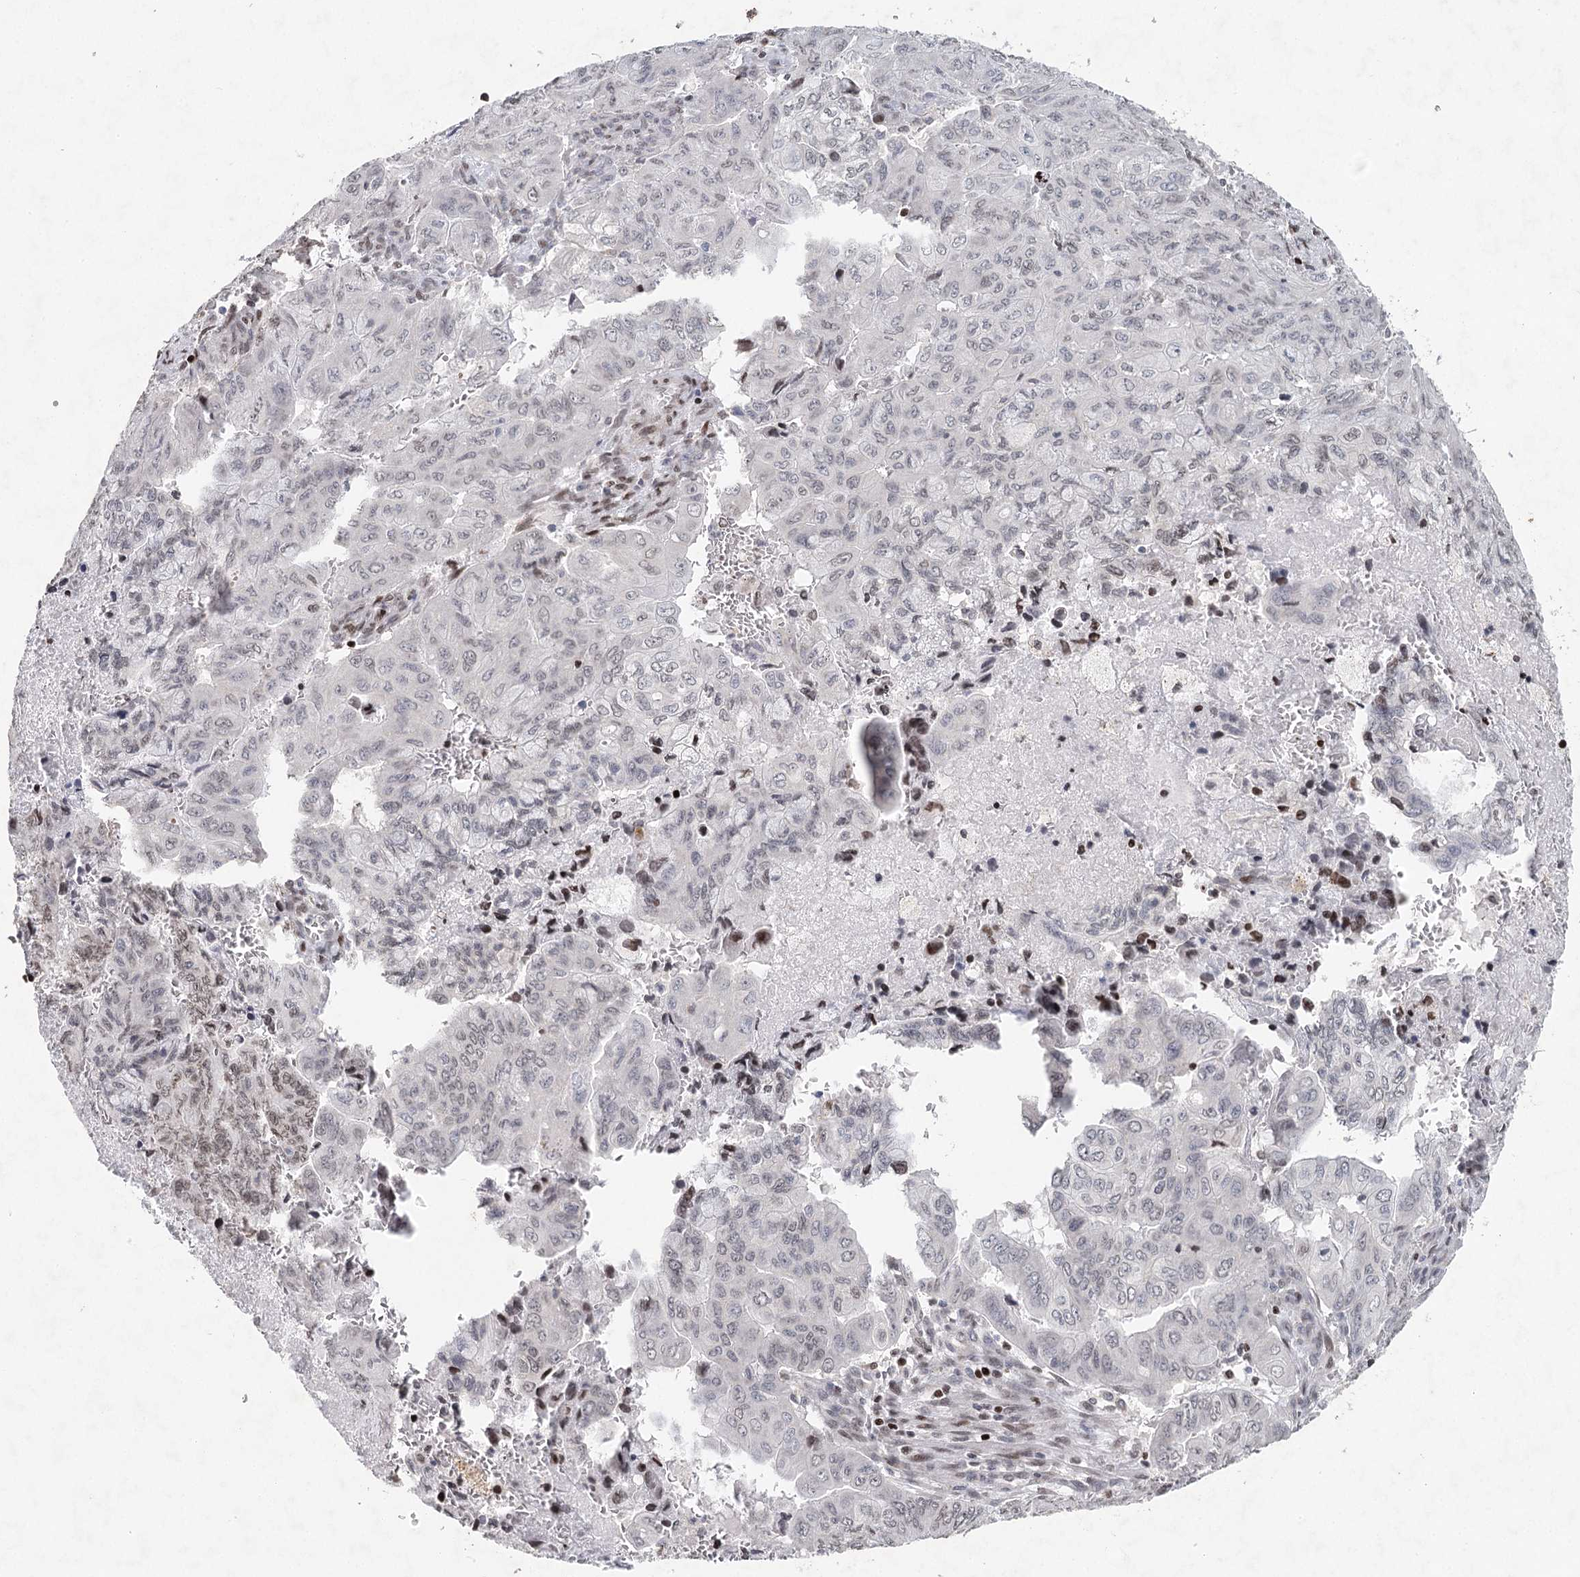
{"staining": {"intensity": "weak", "quantity": "<25%", "location": "nuclear"}, "tissue": "pancreatic cancer", "cell_type": "Tumor cells", "image_type": "cancer", "snomed": [{"axis": "morphology", "description": "Adenocarcinoma, NOS"}, {"axis": "topography", "description": "Pancreas"}], "caption": "Tumor cells are negative for protein expression in human pancreatic adenocarcinoma.", "gene": "FRMD4A", "patient": {"sex": "male", "age": 51}}